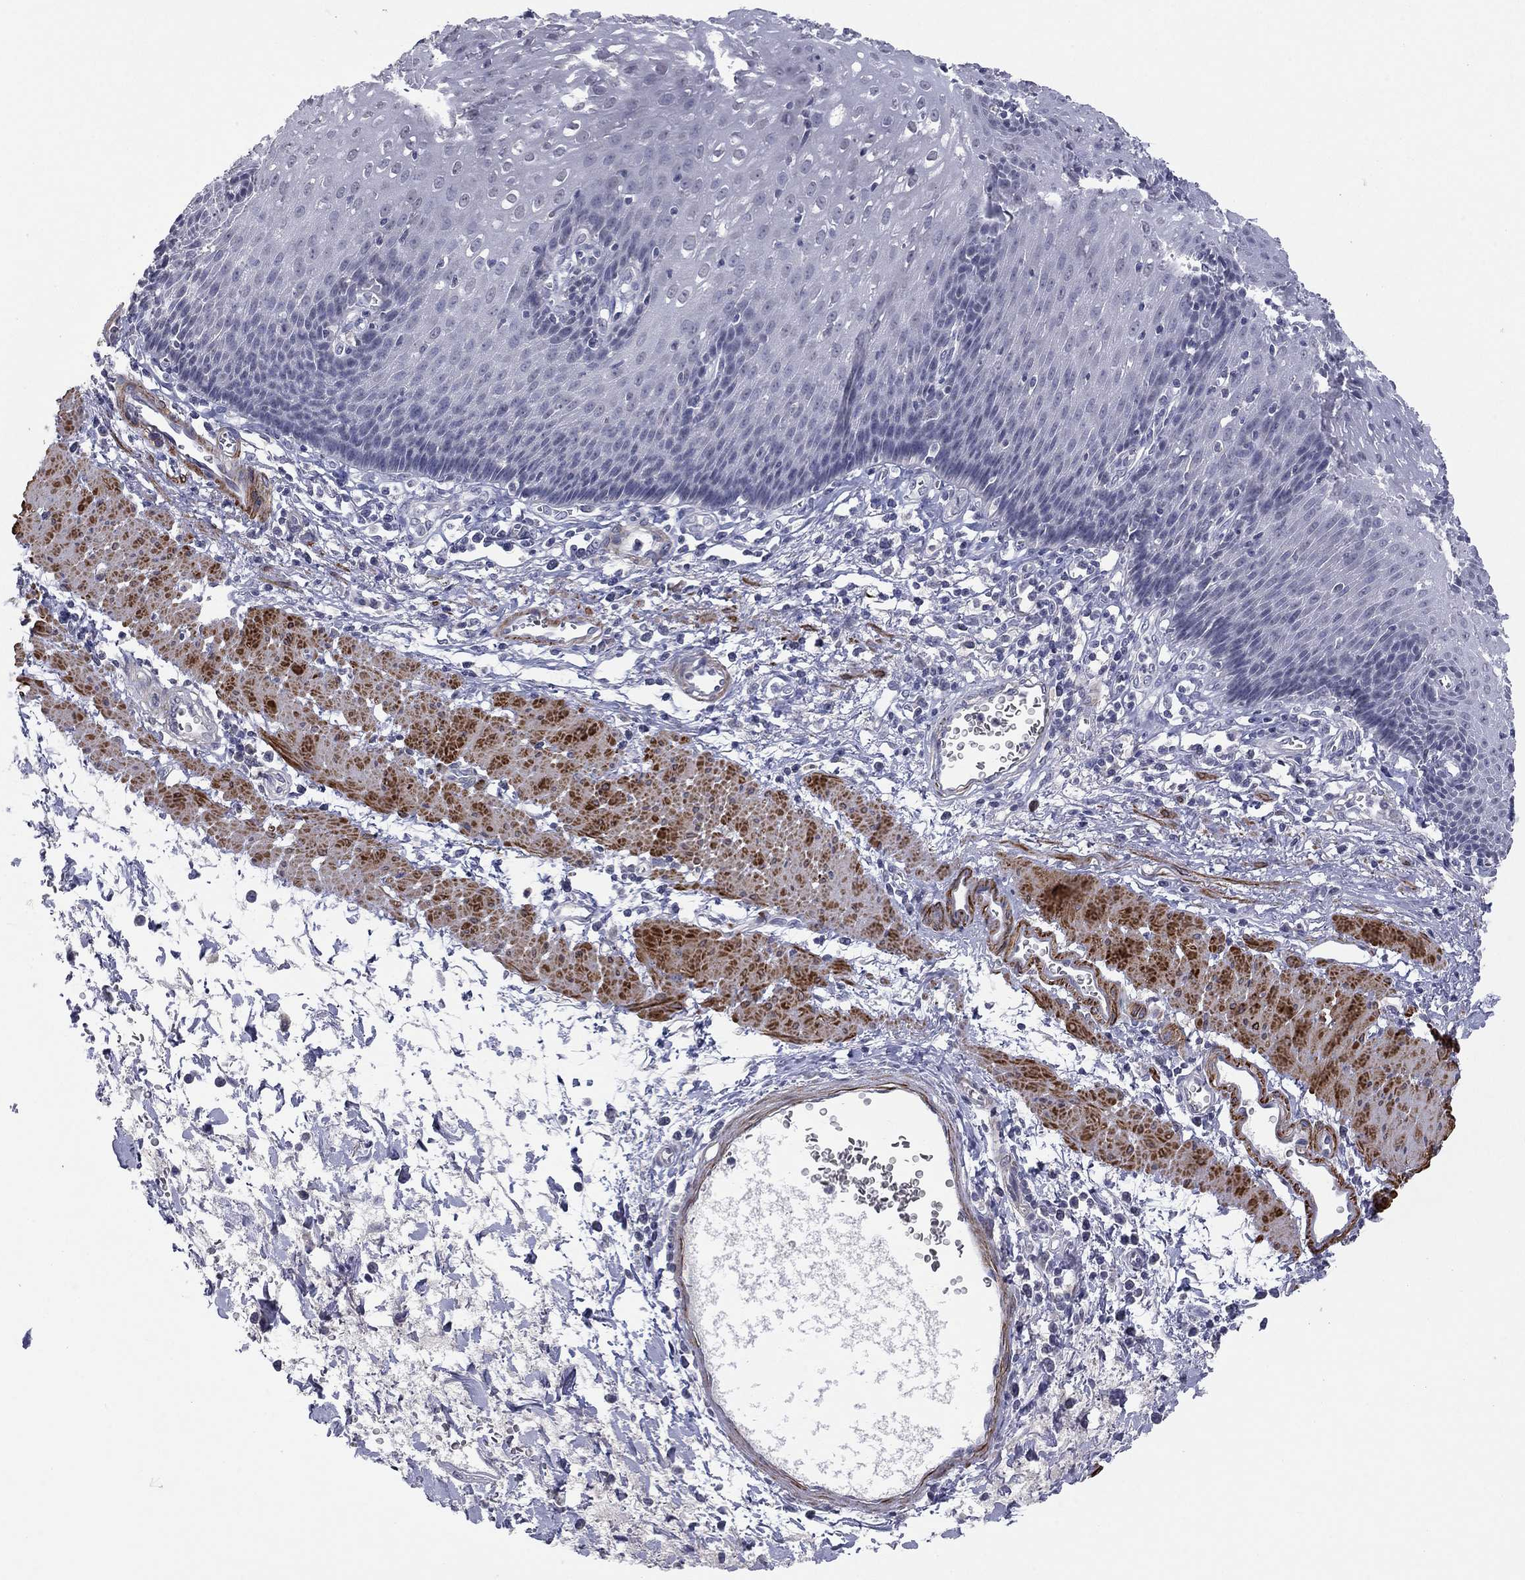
{"staining": {"intensity": "negative", "quantity": "none", "location": "none"}, "tissue": "esophagus", "cell_type": "Squamous epithelial cells", "image_type": "normal", "snomed": [{"axis": "morphology", "description": "Normal tissue, NOS"}, {"axis": "topography", "description": "Esophagus"}], "caption": "Squamous epithelial cells show no significant expression in normal esophagus. Nuclei are stained in blue.", "gene": "IP6K3", "patient": {"sex": "male", "age": 57}}